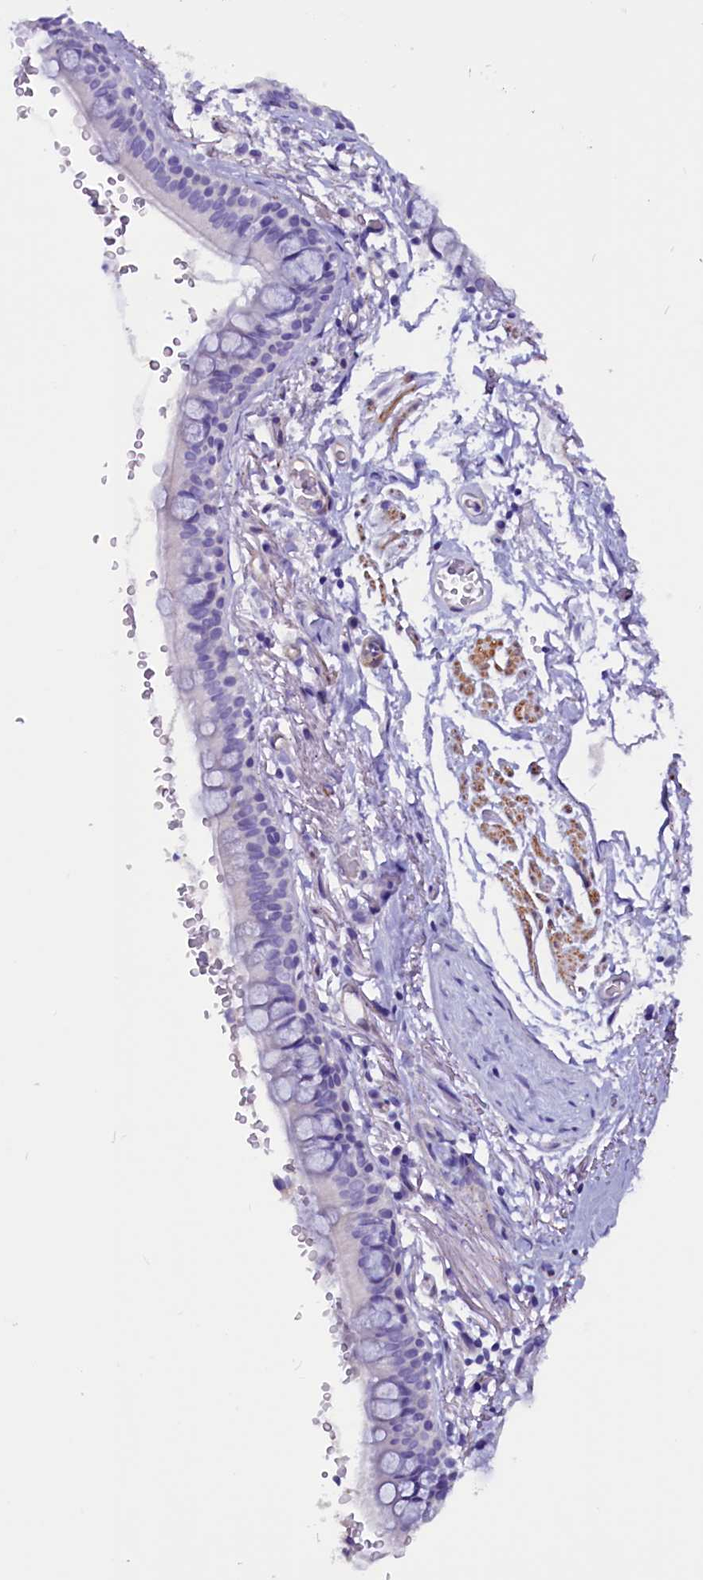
{"staining": {"intensity": "negative", "quantity": "none", "location": "none"}, "tissue": "bronchus", "cell_type": "Respiratory epithelial cells", "image_type": "normal", "snomed": [{"axis": "morphology", "description": "Normal tissue, NOS"}, {"axis": "topography", "description": "Lymph node"}, {"axis": "topography", "description": "Bronchus"}], "caption": "Immunohistochemical staining of unremarkable human bronchus shows no significant expression in respiratory epithelial cells. (Brightfield microscopy of DAB (3,3'-diaminobenzidine) immunohistochemistry at high magnification).", "gene": "ZNF749", "patient": {"sex": "male", "age": 63}}